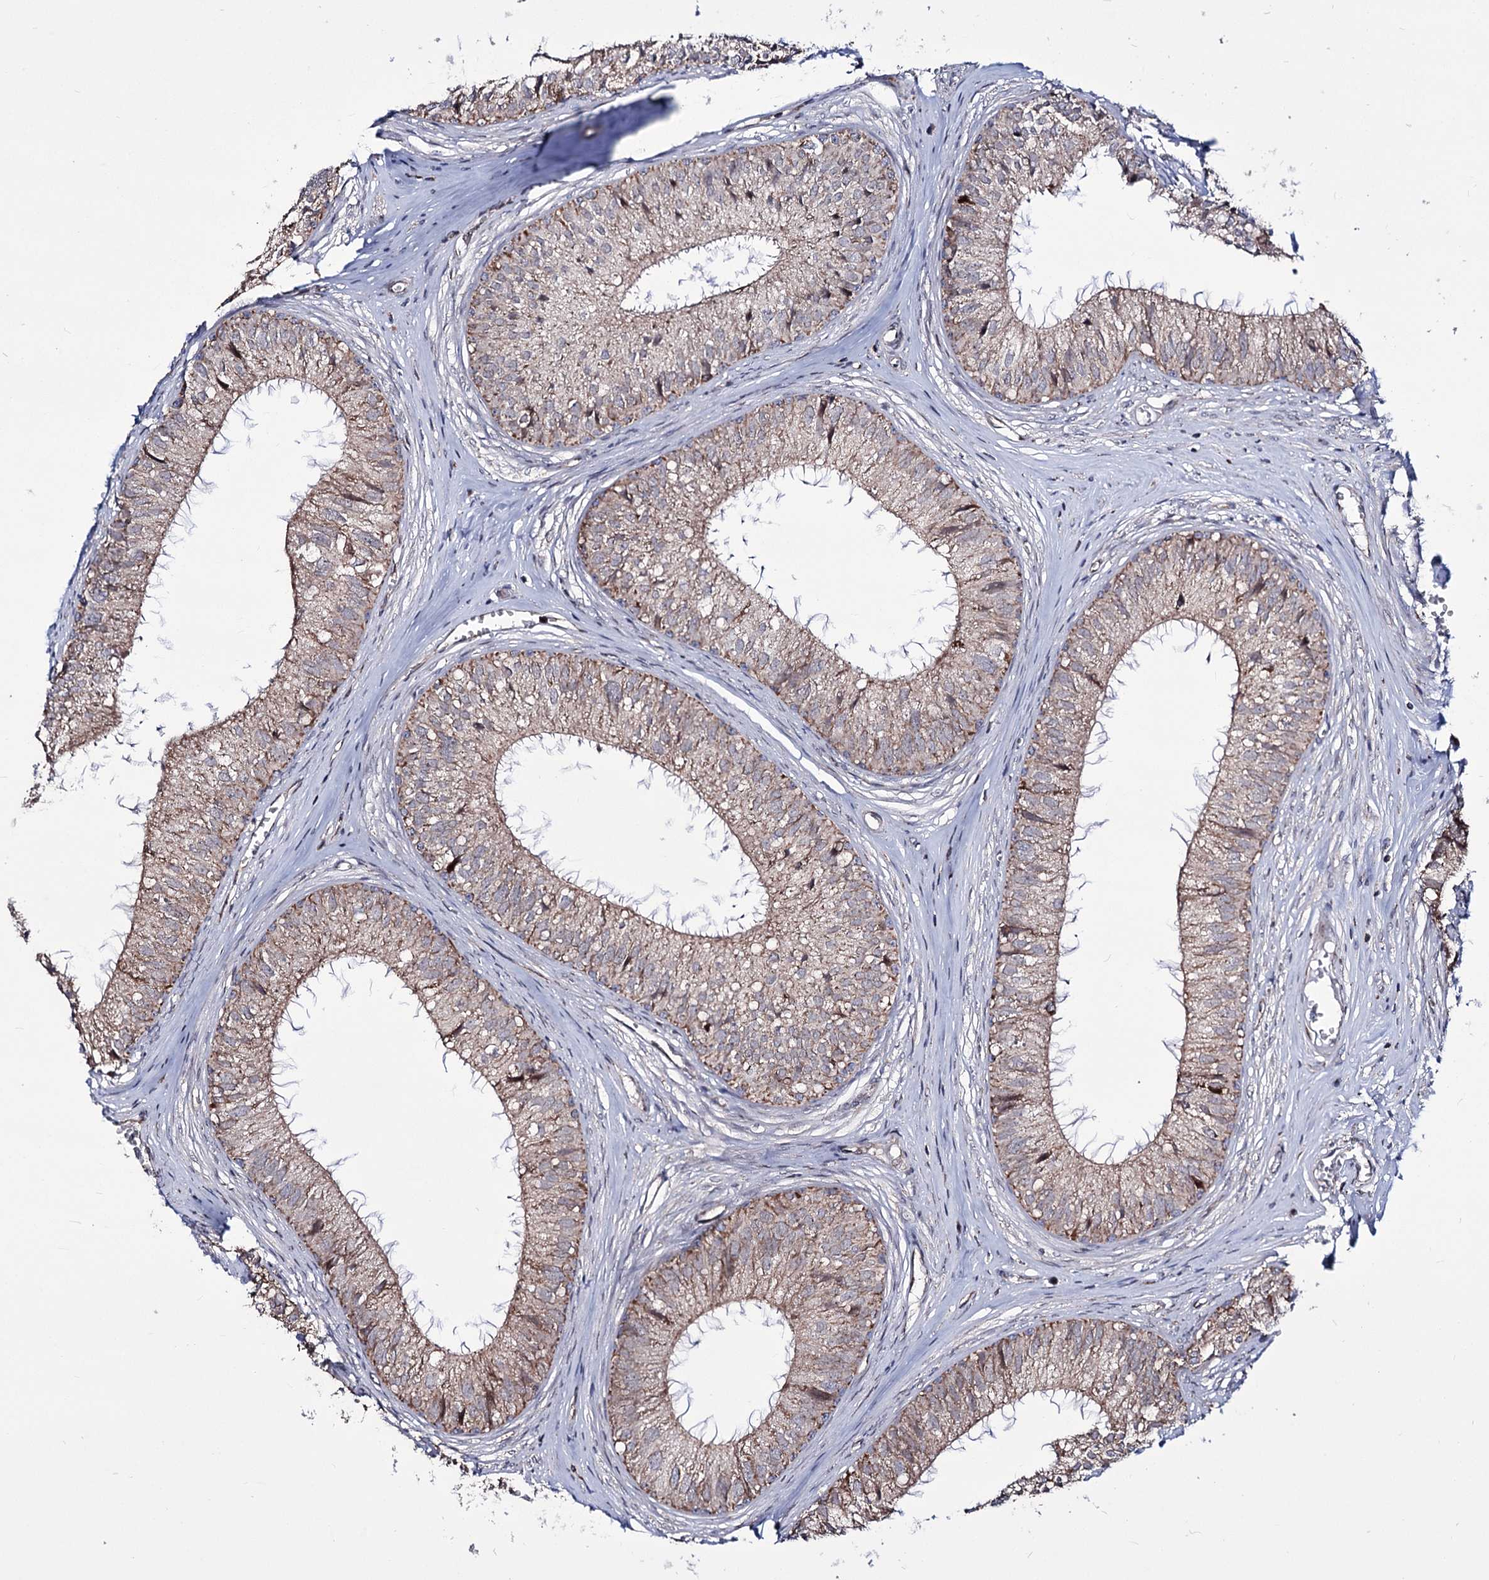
{"staining": {"intensity": "weak", "quantity": ">75%", "location": "cytoplasmic/membranous"}, "tissue": "epididymis", "cell_type": "Glandular cells", "image_type": "normal", "snomed": [{"axis": "morphology", "description": "Normal tissue, NOS"}, {"axis": "topography", "description": "Epididymis"}], "caption": "DAB immunohistochemical staining of normal human epididymis demonstrates weak cytoplasmic/membranous protein expression in about >75% of glandular cells. The staining was performed using DAB (3,3'-diaminobenzidine), with brown indicating positive protein expression. Nuclei are stained blue with hematoxylin.", "gene": "CREB3L4", "patient": {"sex": "male", "age": 36}}